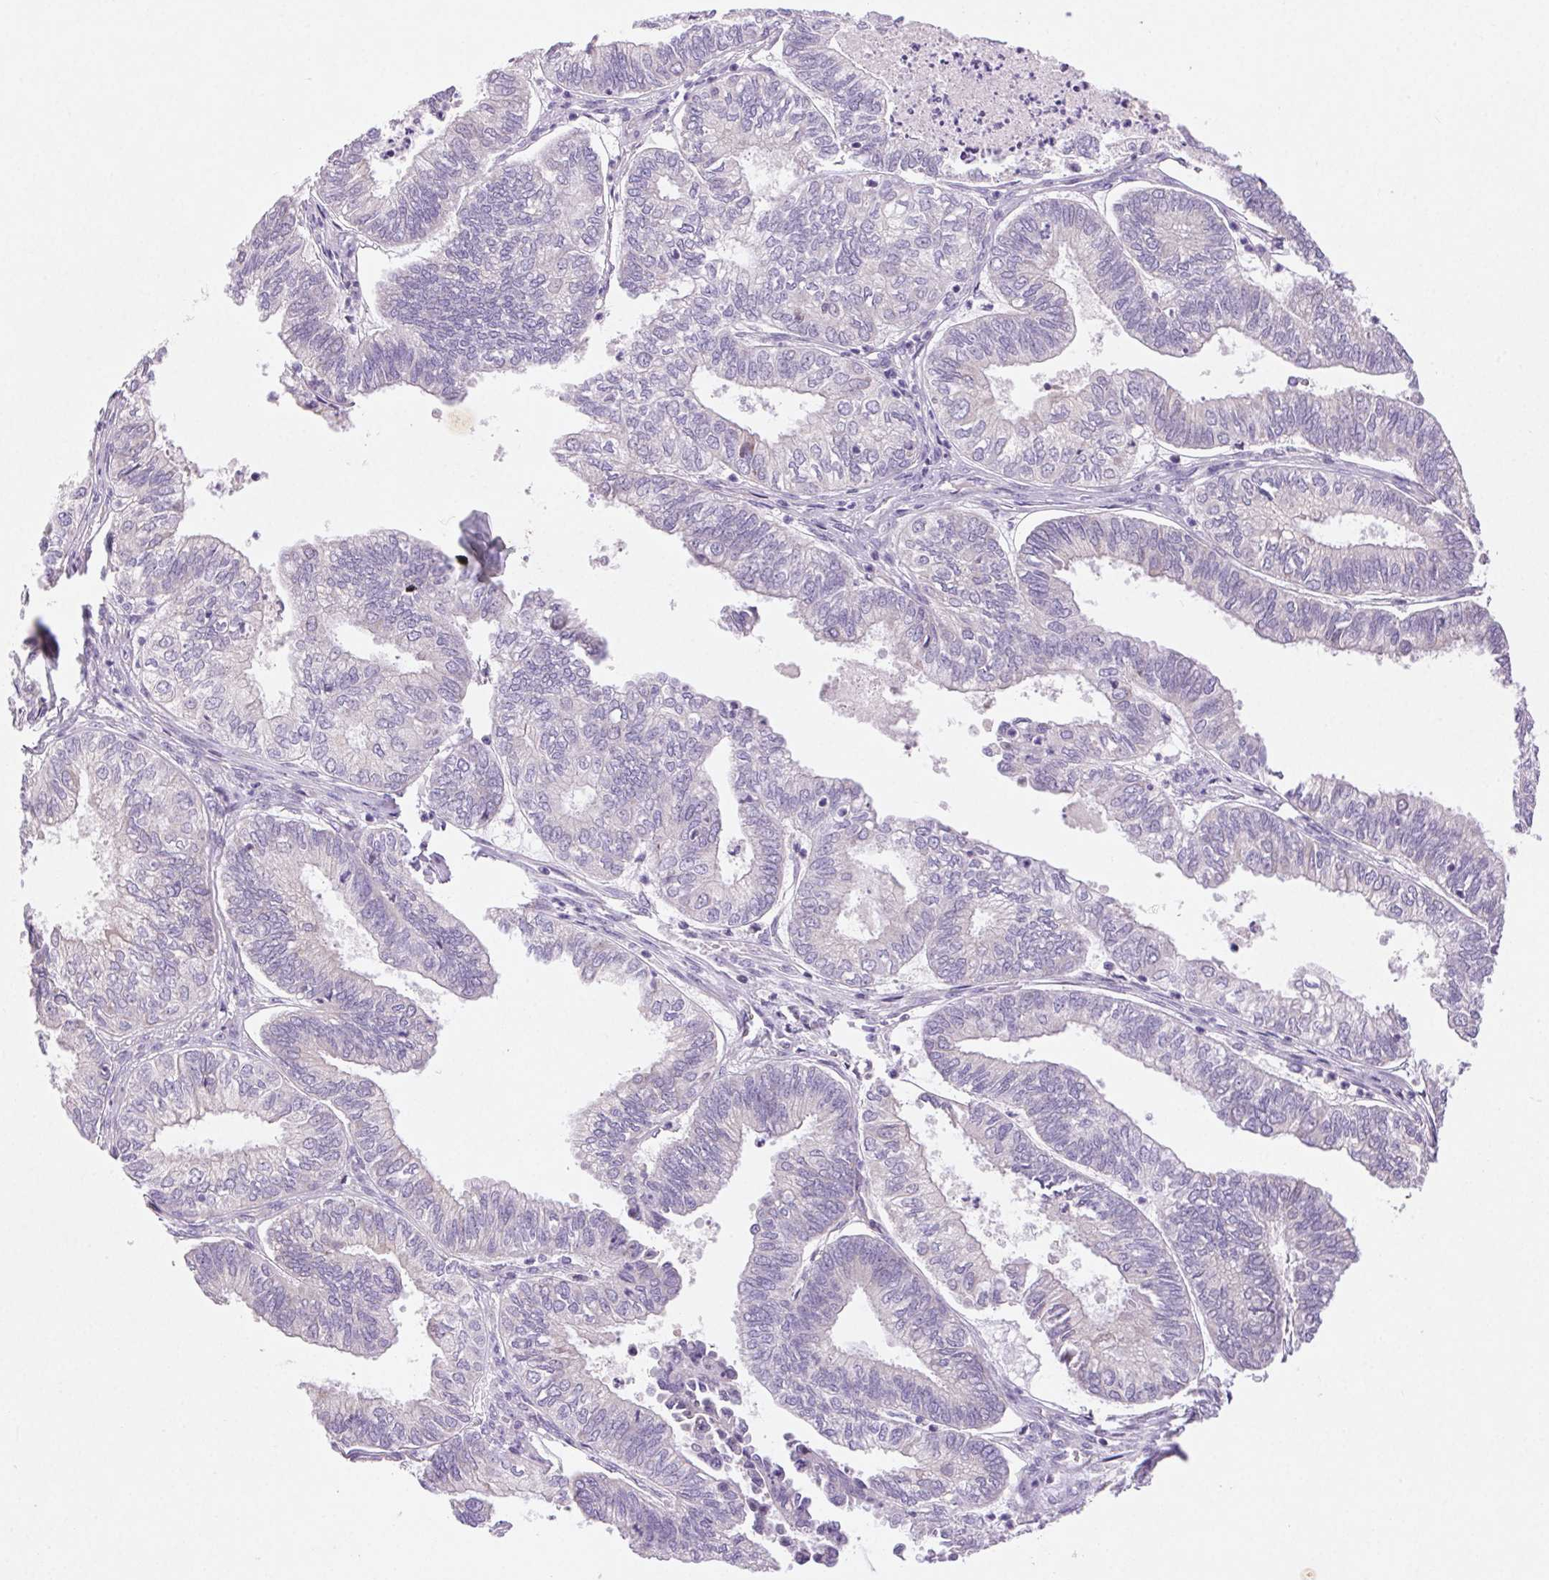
{"staining": {"intensity": "negative", "quantity": "none", "location": "none"}, "tissue": "ovarian cancer", "cell_type": "Tumor cells", "image_type": "cancer", "snomed": [{"axis": "morphology", "description": "Carcinoma, endometroid"}, {"axis": "topography", "description": "Ovary"}], "caption": "Endometroid carcinoma (ovarian) stained for a protein using immunohistochemistry displays no staining tumor cells.", "gene": "ARHGAP11B", "patient": {"sex": "female", "age": 64}}